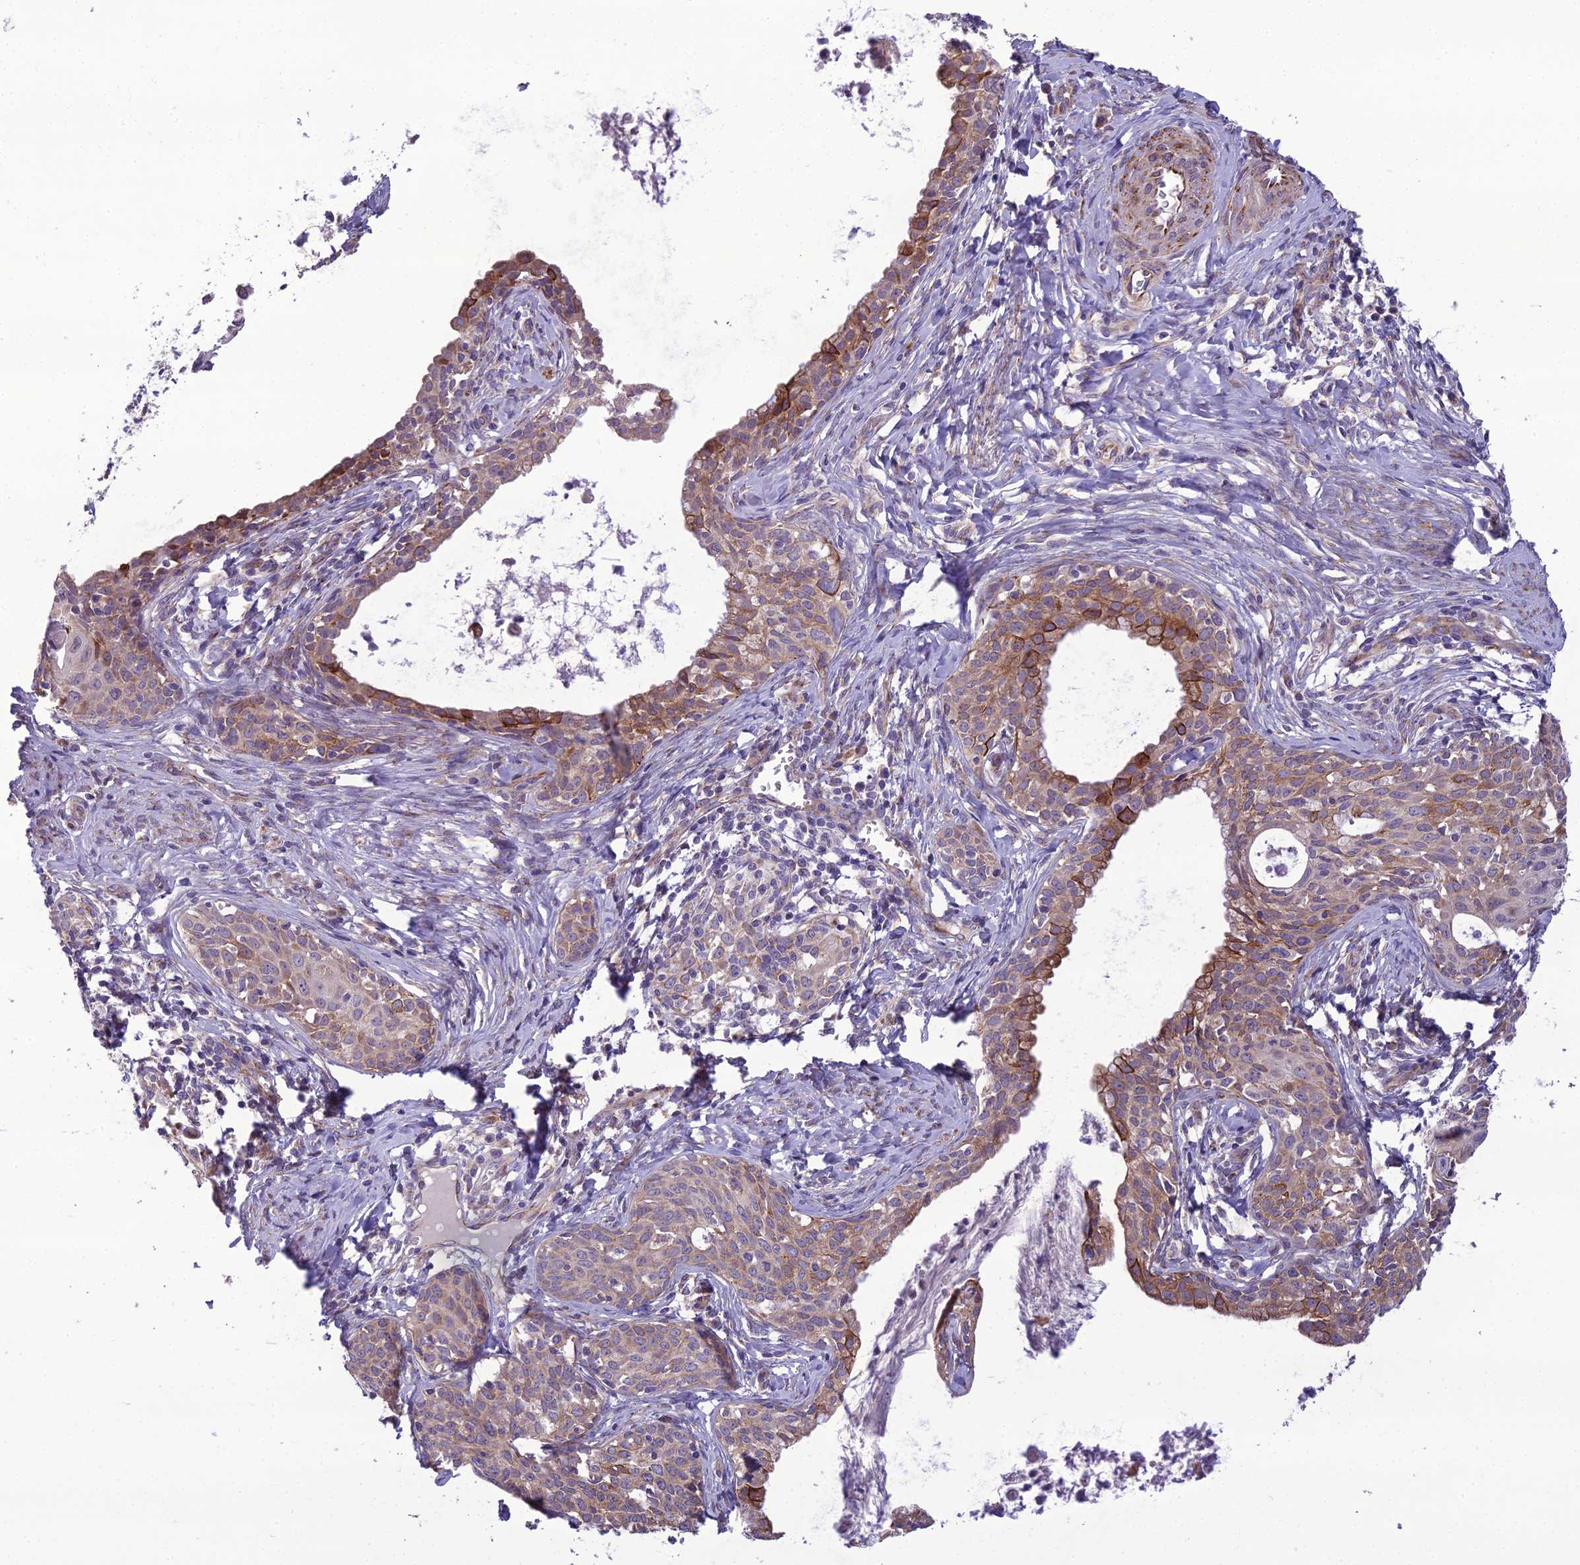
{"staining": {"intensity": "moderate", "quantity": "25%-75%", "location": "cytoplasmic/membranous"}, "tissue": "cervical cancer", "cell_type": "Tumor cells", "image_type": "cancer", "snomed": [{"axis": "morphology", "description": "Squamous cell carcinoma, NOS"}, {"axis": "topography", "description": "Cervix"}], "caption": "A histopathology image of human squamous cell carcinoma (cervical) stained for a protein exhibits moderate cytoplasmic/membranous brown staining in tumor cells.", "gene": "NODAL", "patient": {"sex": "female", "age": 52}}